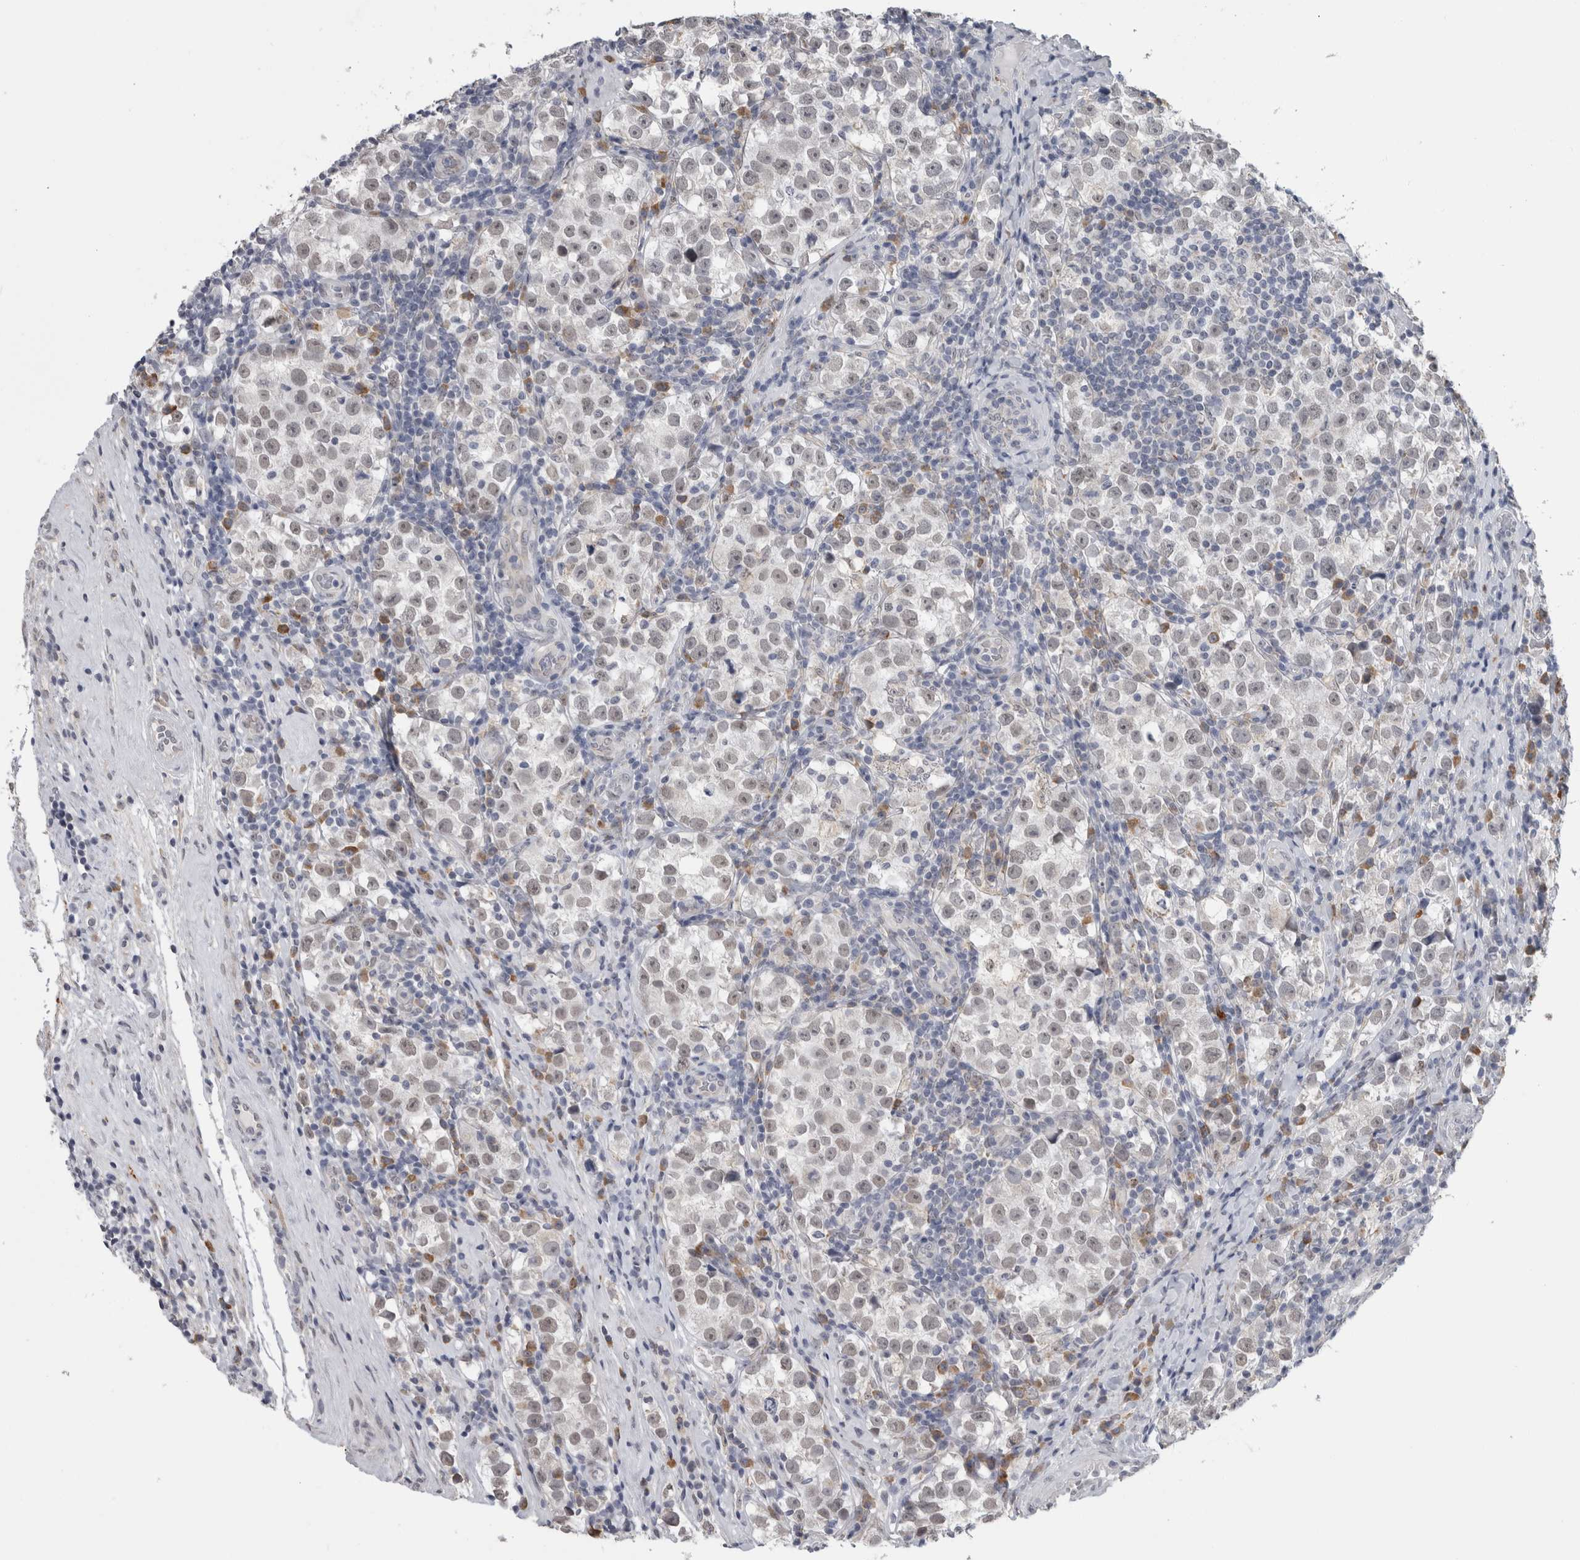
{"staining": {"intensity": "negative", "quantity": "none", "location": "none"}, "tissue": "testis cancer", "cell_type": "Tumor cells", "image_type": "cancer", "snomed": [{"axis": "morphology", "description": "Normal tissue, NOS"}, {"axis": "morphology", "description": "Seminoma, NOS"}, {"axis": "topography", "description": "Testis"}], "caption": "DAB (3,3'-diaminobenzidine) immunohistochemical staining of testis seminoma displays no significant expression in tumor cells. (DAB immunohistochemistry visualized using brightfield microscopy, high magnification).", "gene": "TMEM242", "patient": {"sex": "male", "age": 43}}